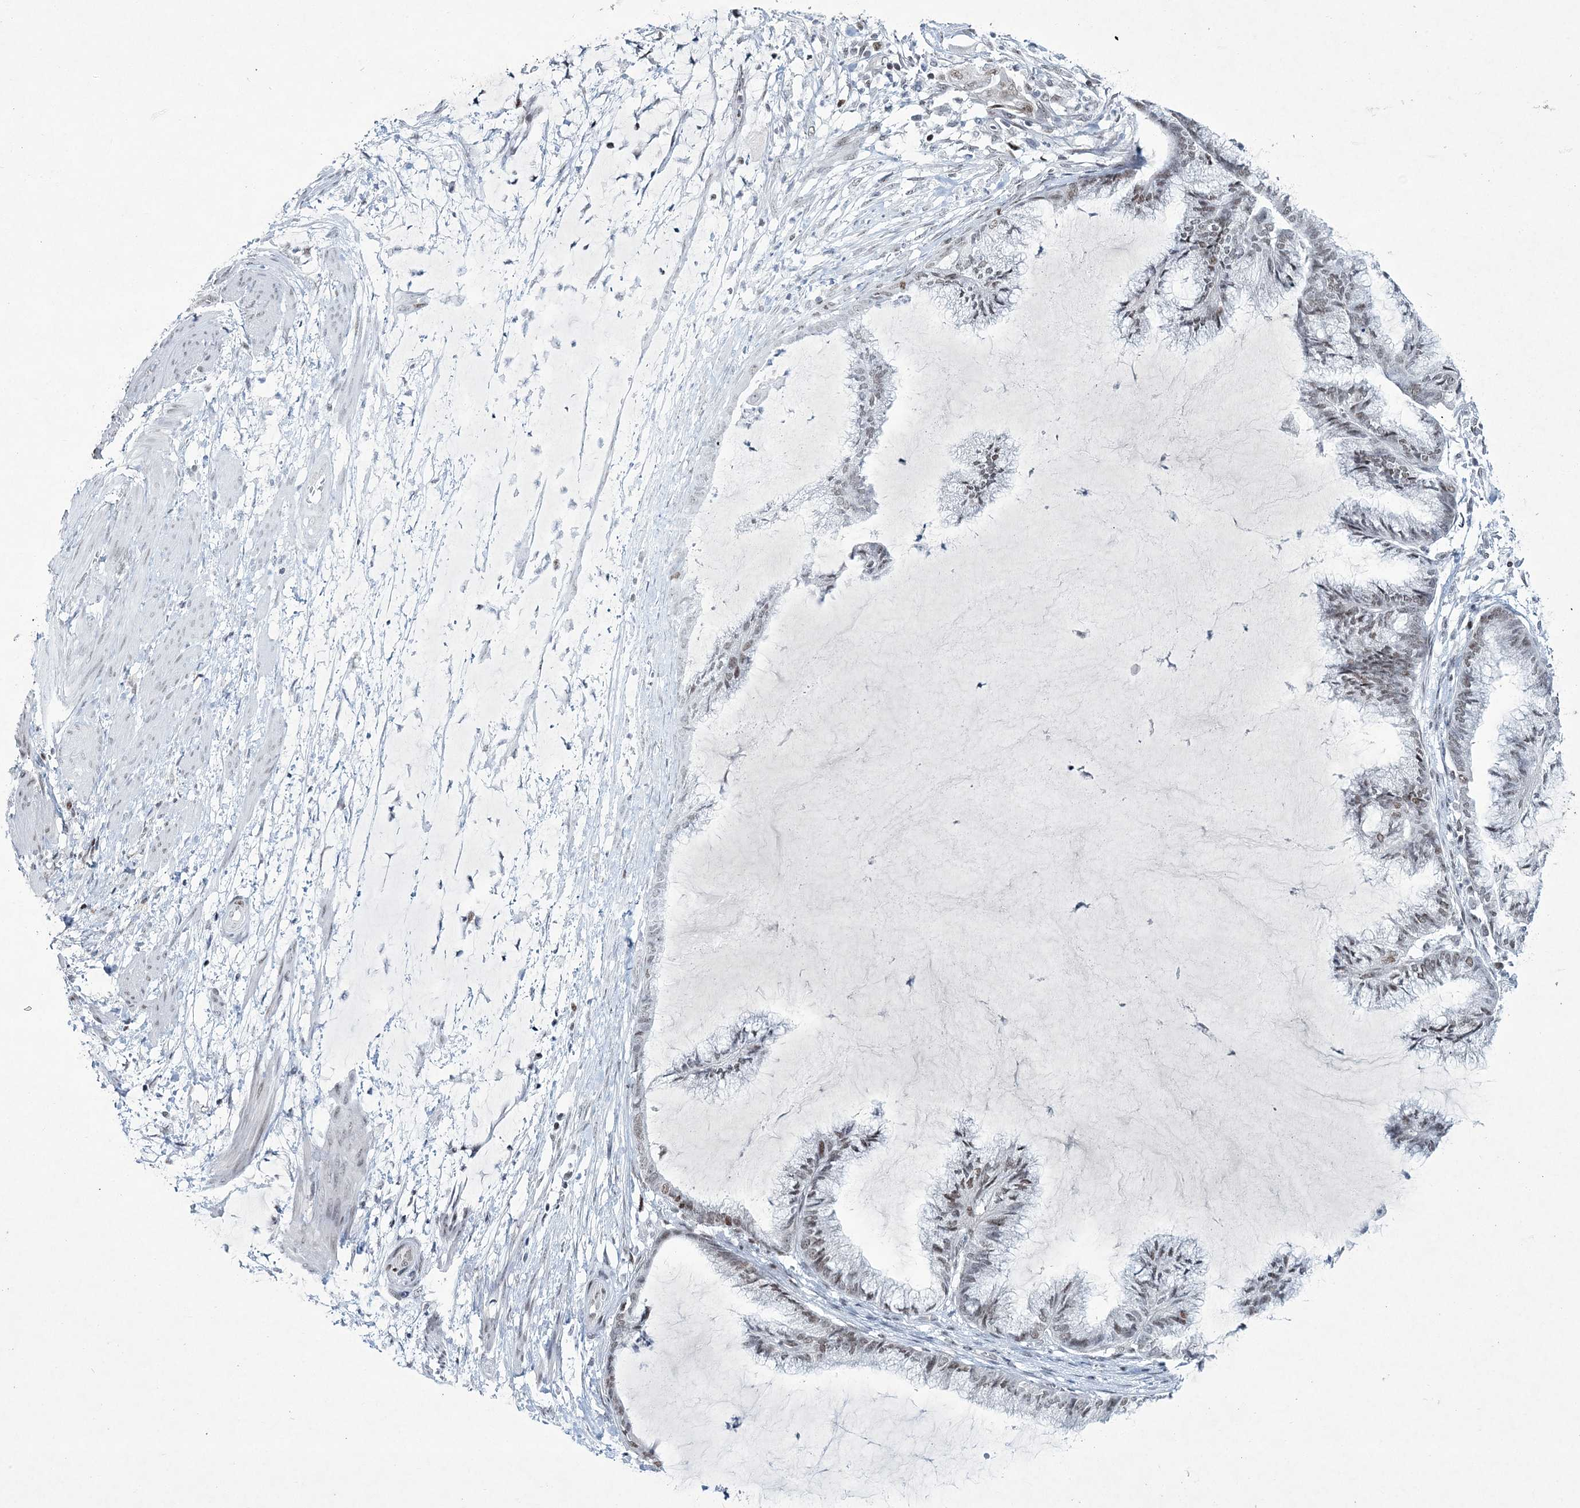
{"staining": {"intensity": "moderate", "quantity": "<25%", "location": "nuclear"}, "tissue": "endometrial cancer", "cell_type": "Tumor cells", "image_type": "cancer", "snomed": [{"axis": "morphology", "description": "Adenocarcinoma, NOS"}, {"axis": "topography", "description": "Endometrium"}], "caption": "Endometrial cancer was stained to show a protein in brown. There is low levels of moderate nuclear positivity in approximately <25% of tumor cells. Ihc stains the protein of interest in brown and the nuclei are stained blue.", "gene": "LRRFIP2", "patient": {"sex": "female", "age": 86}}